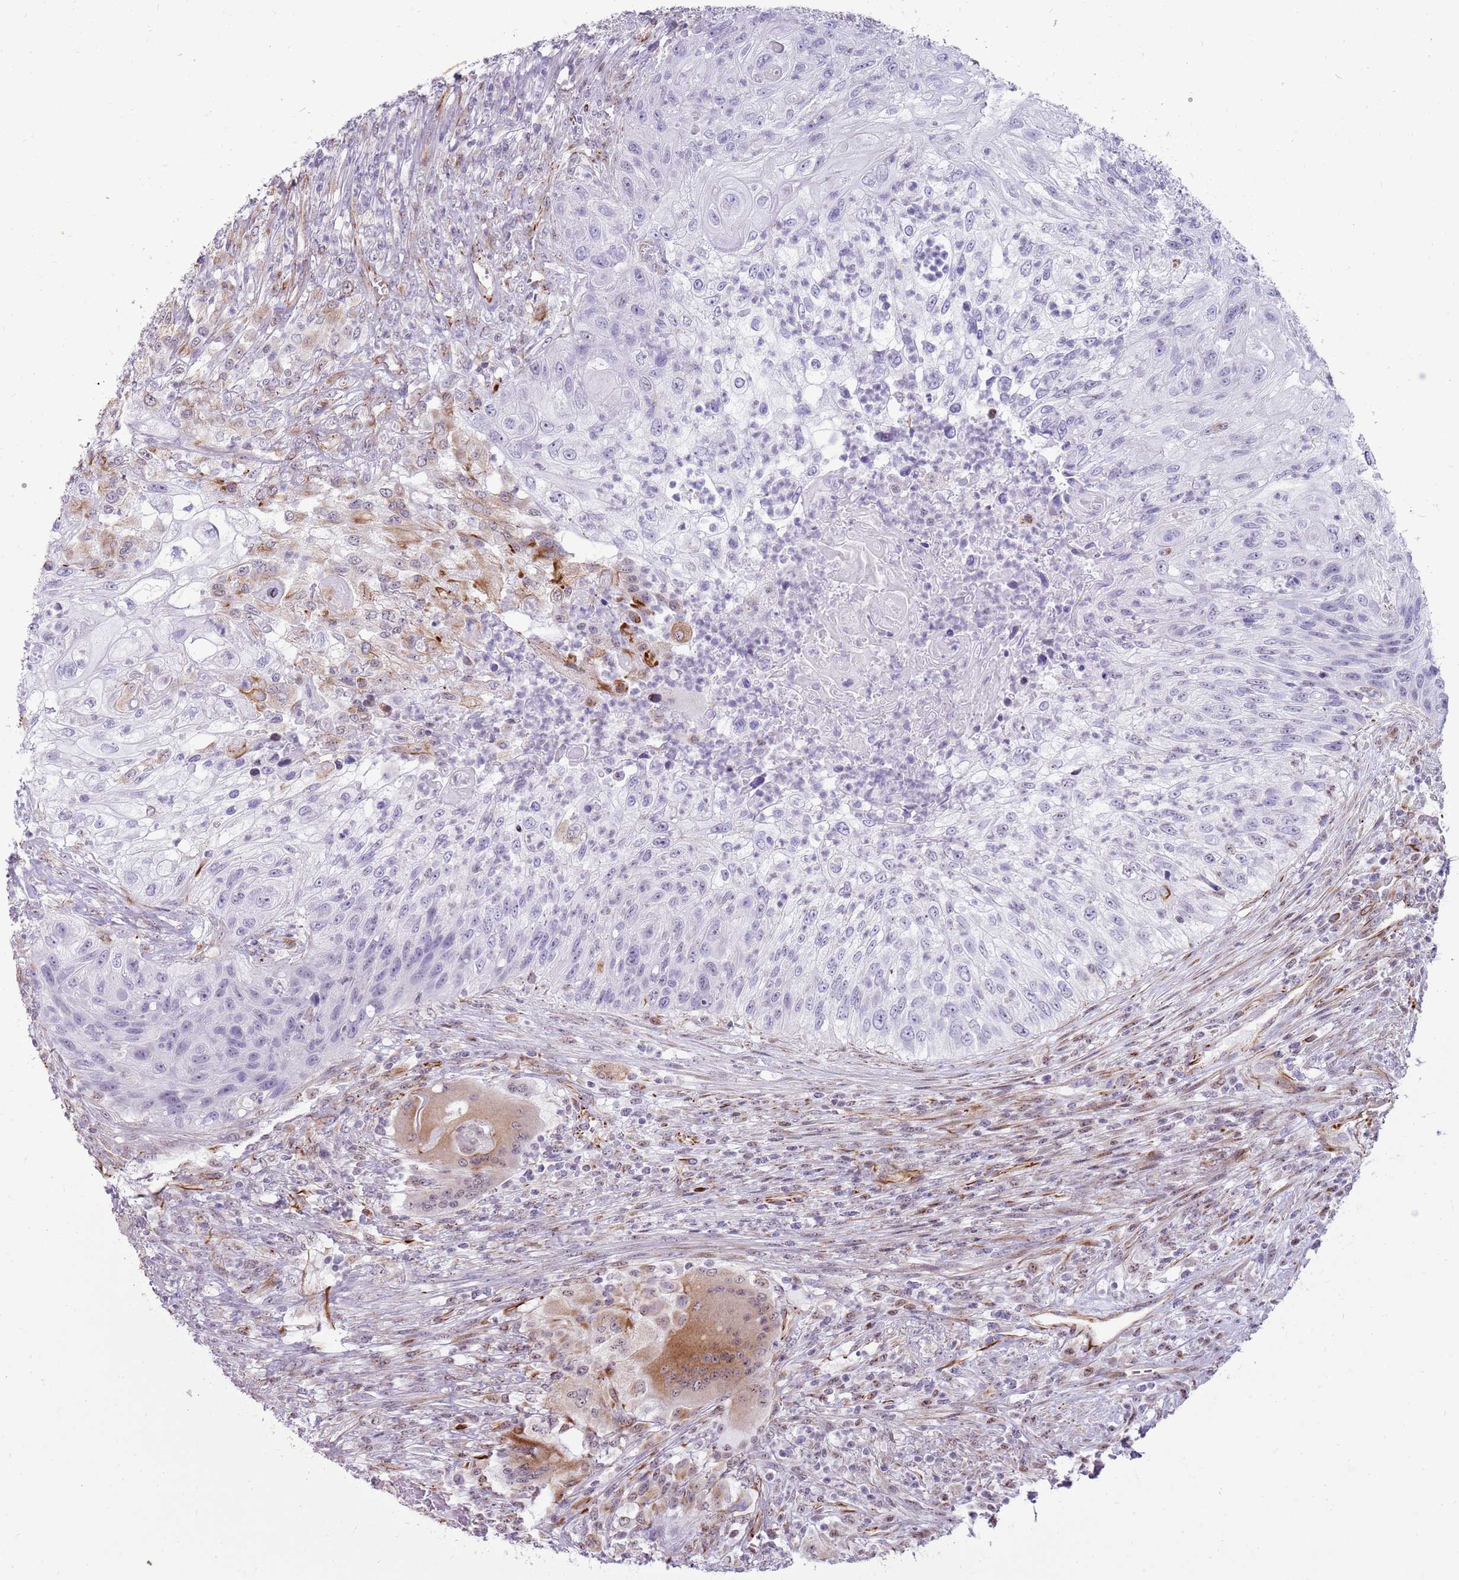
{"staining": {"intensity": "negative", "quantity": "none", "location": "none"}, "tissue": "urothelial cancer", "cell_type": "Tumor cells", "image_type": "cancer", "snomed": [{"axis": "morphology", "description": "Urothelial carcinoma, High grade"}, {"axis": "topography", "description": "Urinary bladder"}], "caption": "Immunohistochemistry (IHC) photomicrograph of neoplastic tissue: urothelial cancer stained with DAB displays no significant protein staining in tumor cells.", "gene": "NBPF3", "patient": {"sex": "female", "age": 60}}